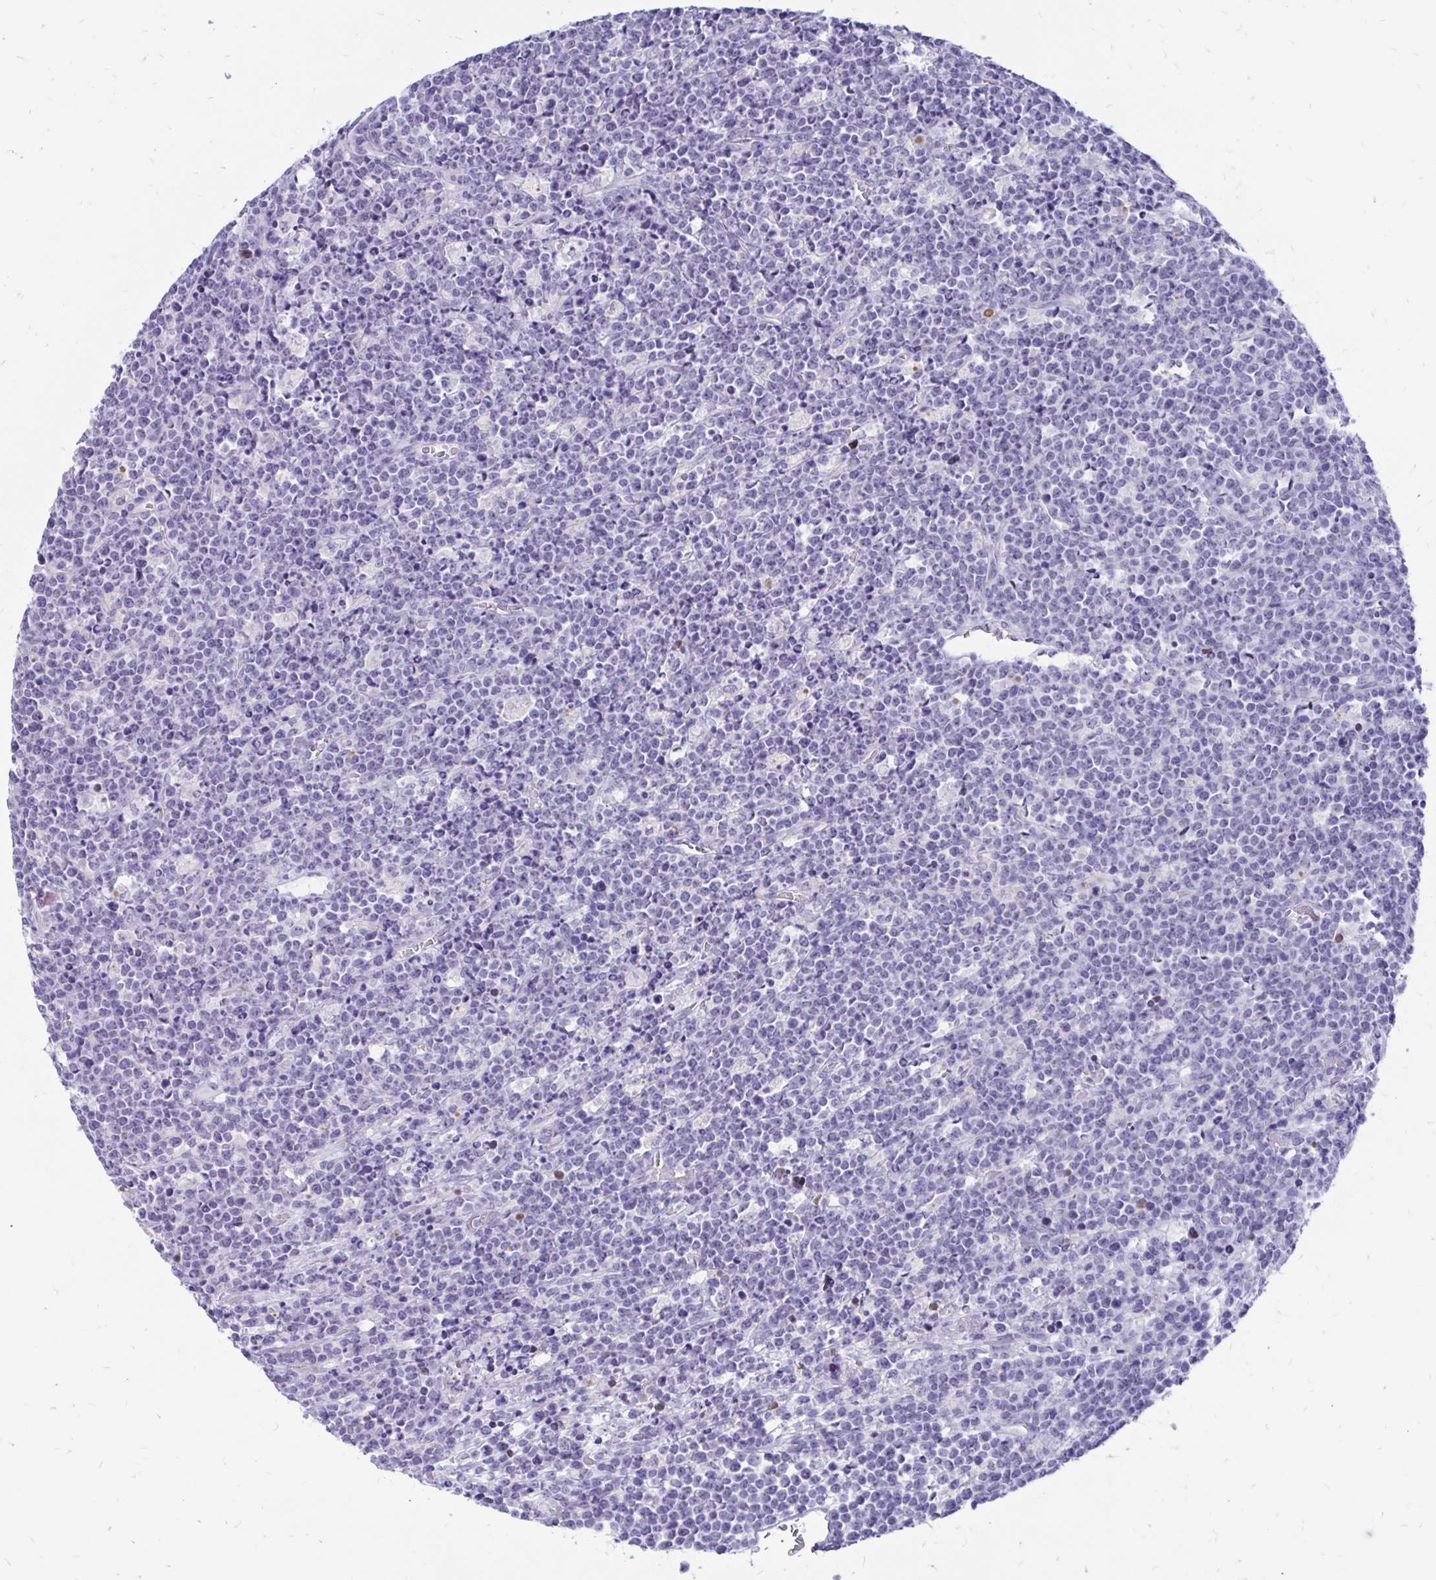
{"staining": {"intensity": "negative", "quantity": "none", "location": "none"}, "tissue": "lymphoma", "cell_type": "Tumor cells", "image_type": "cancer", "snomed": [{"axis": "morphology", "description": "Malignant lymphoma, non-Hodgkin's type, High grade"}, {"axis": "topography", "description": "Ovary"}], "caption": "There is no significant expression in tumor cells of lymphoma. (DAB (3,3'-diaminobenzidine) IHC, high magnification).", "gene": "IGSF5", "patient": {"sex": "female", "age": 56}}